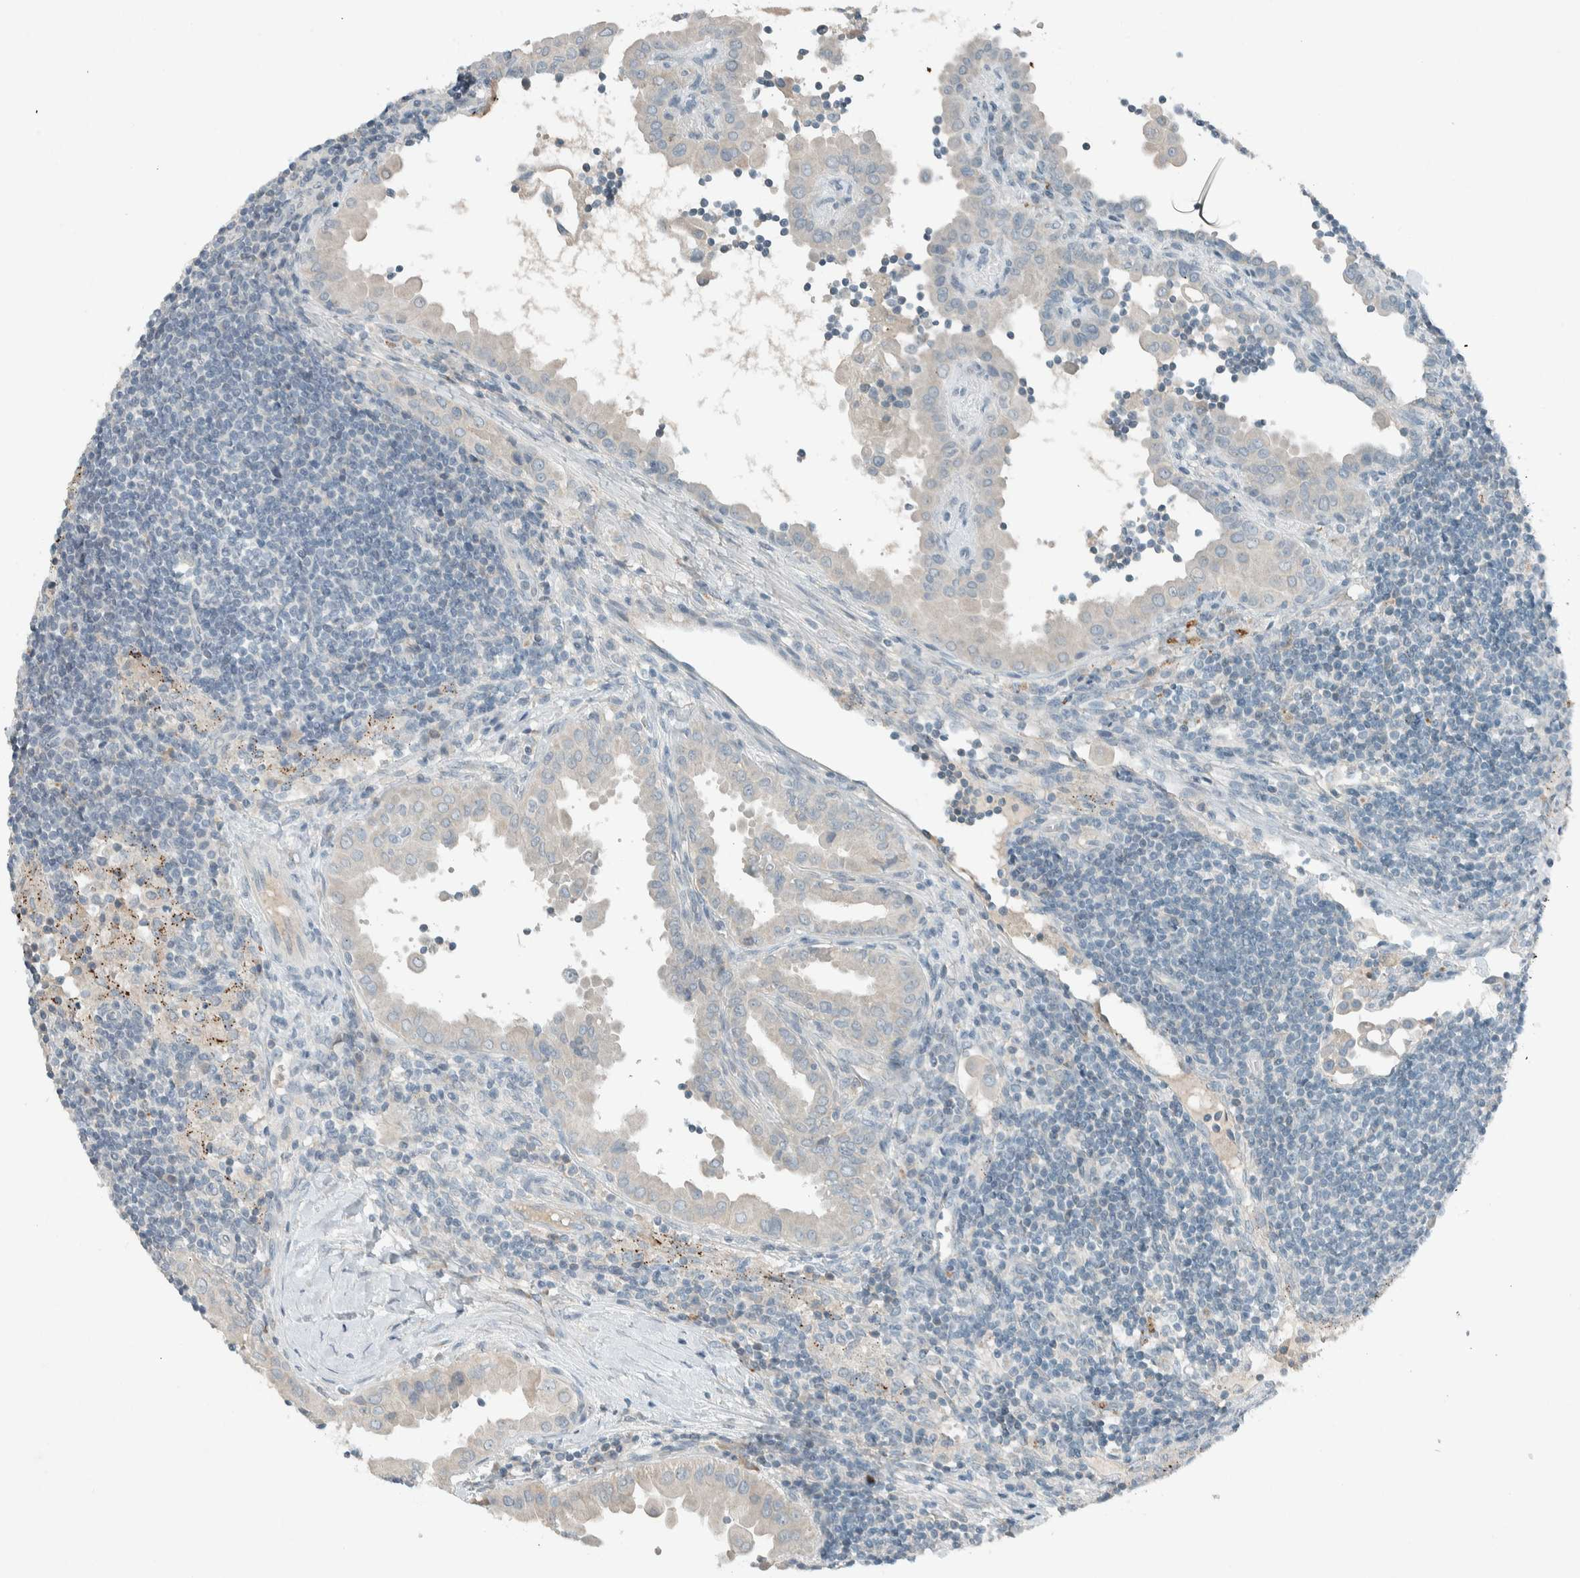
{"staining": {"intensity": "negative", "quantity": "none", "location": "none"}, "tissue": "thyroid cancer", "cell_type": "Tumor cells", "image_type": "cancer", "snomed": [{"axis": "morphology", "description": "Papillary adenocarcinoma, NOS"}, {"axis": "topography", "description": "Thyroid gland"}], "caption": "Image shows no protein staining in tumor cells of papillary adenocarcinoma (thyroid) tissue. Nuclei are stained in blue.", "gene": "CERCAM", "patient": {"sex": "male", "age": 33}}